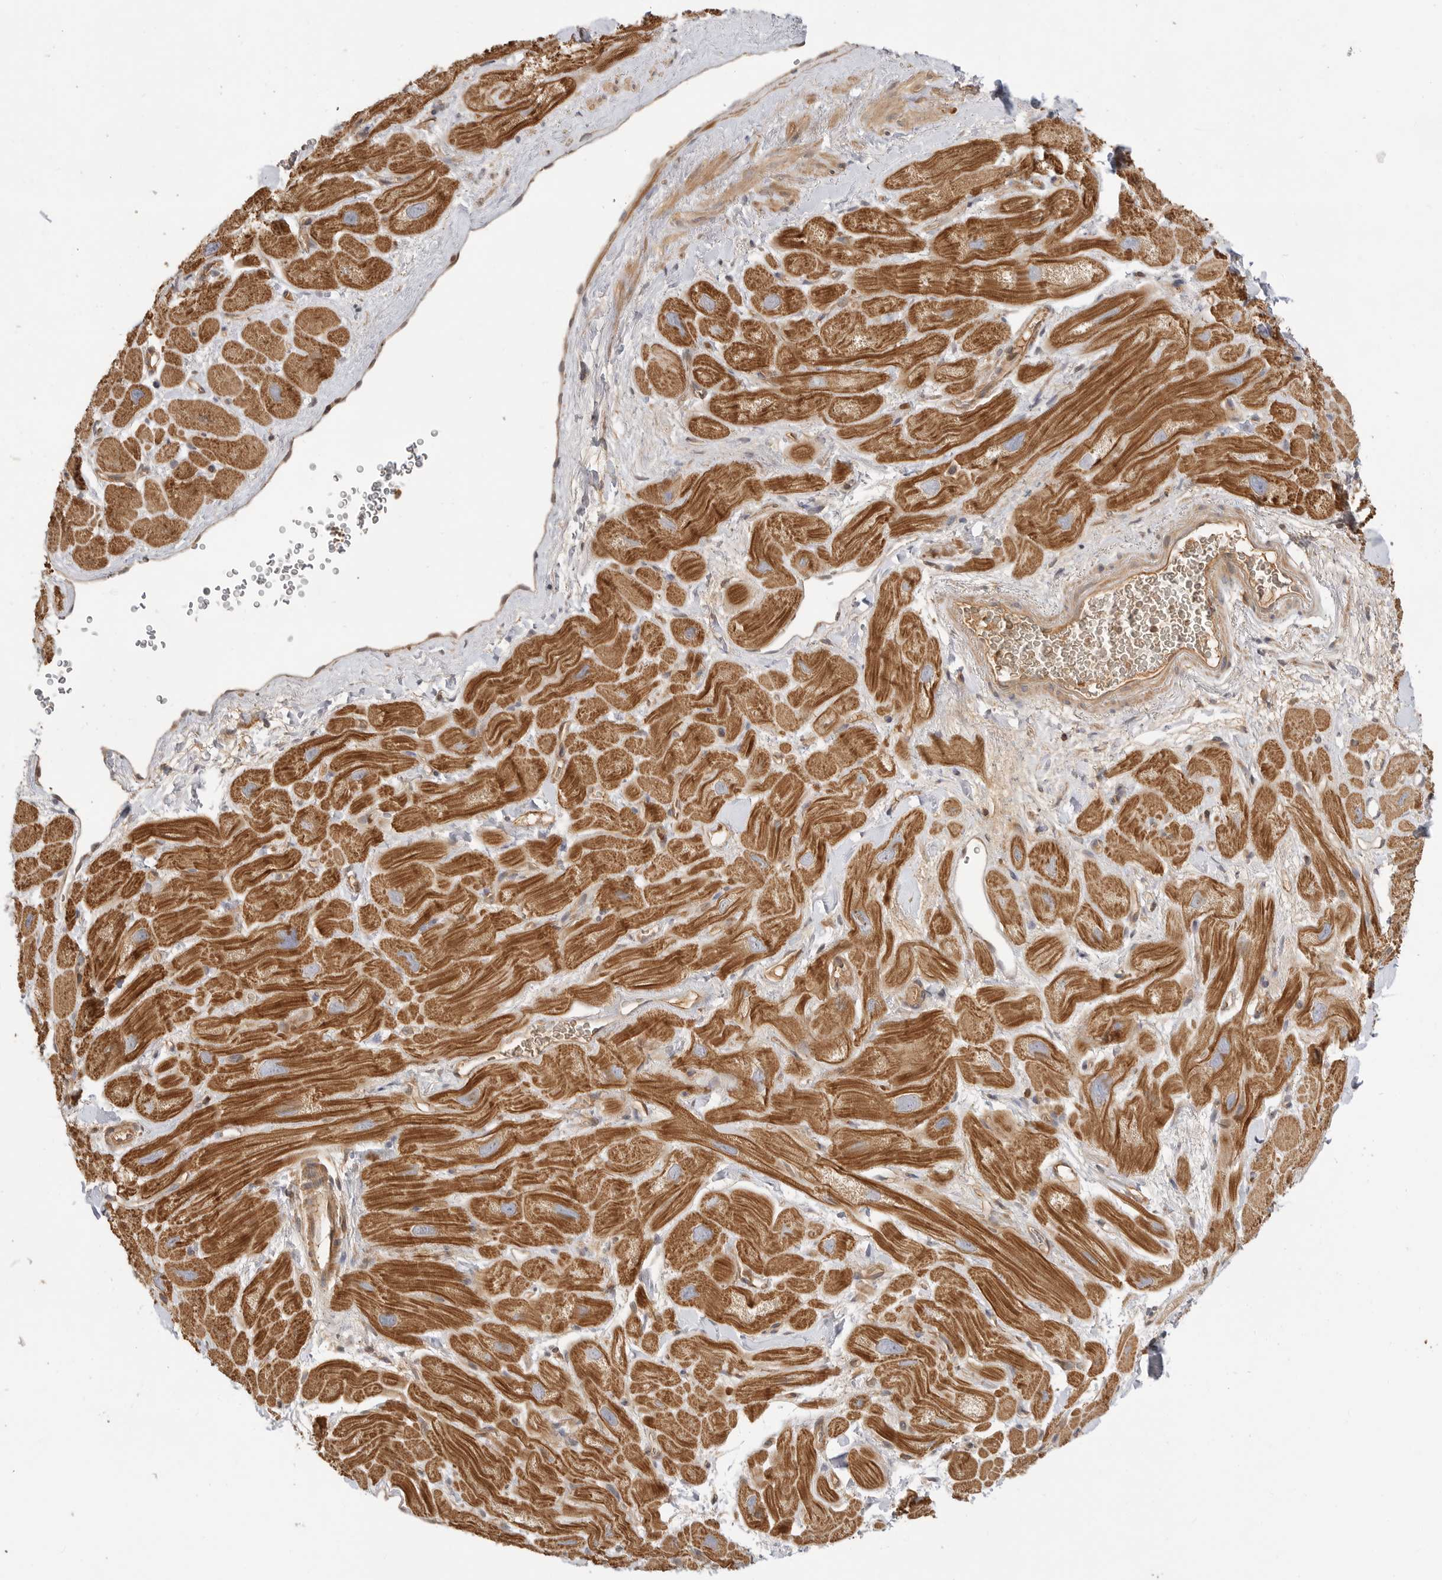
{"staining": {"intensity": "strong", "quantity": ">75%", "location": "cytoplasmic/membranous"}, "tissue": "heart muscle", "cell_type": "Cardiomyocytes", "image_type": "normal", "snomed": [{"axis": "morphology", "description": "Normal tissue, NOS"}, {"axis": "topography", "description": "Heart"}], "caption": "Cardiomyocytes exhibit strong cytoplasmic/membranous staining in about >75% of cells in benign heart muscle.", "gene": "CLDN12", "patient": {"sex": "male", "age": 49}}